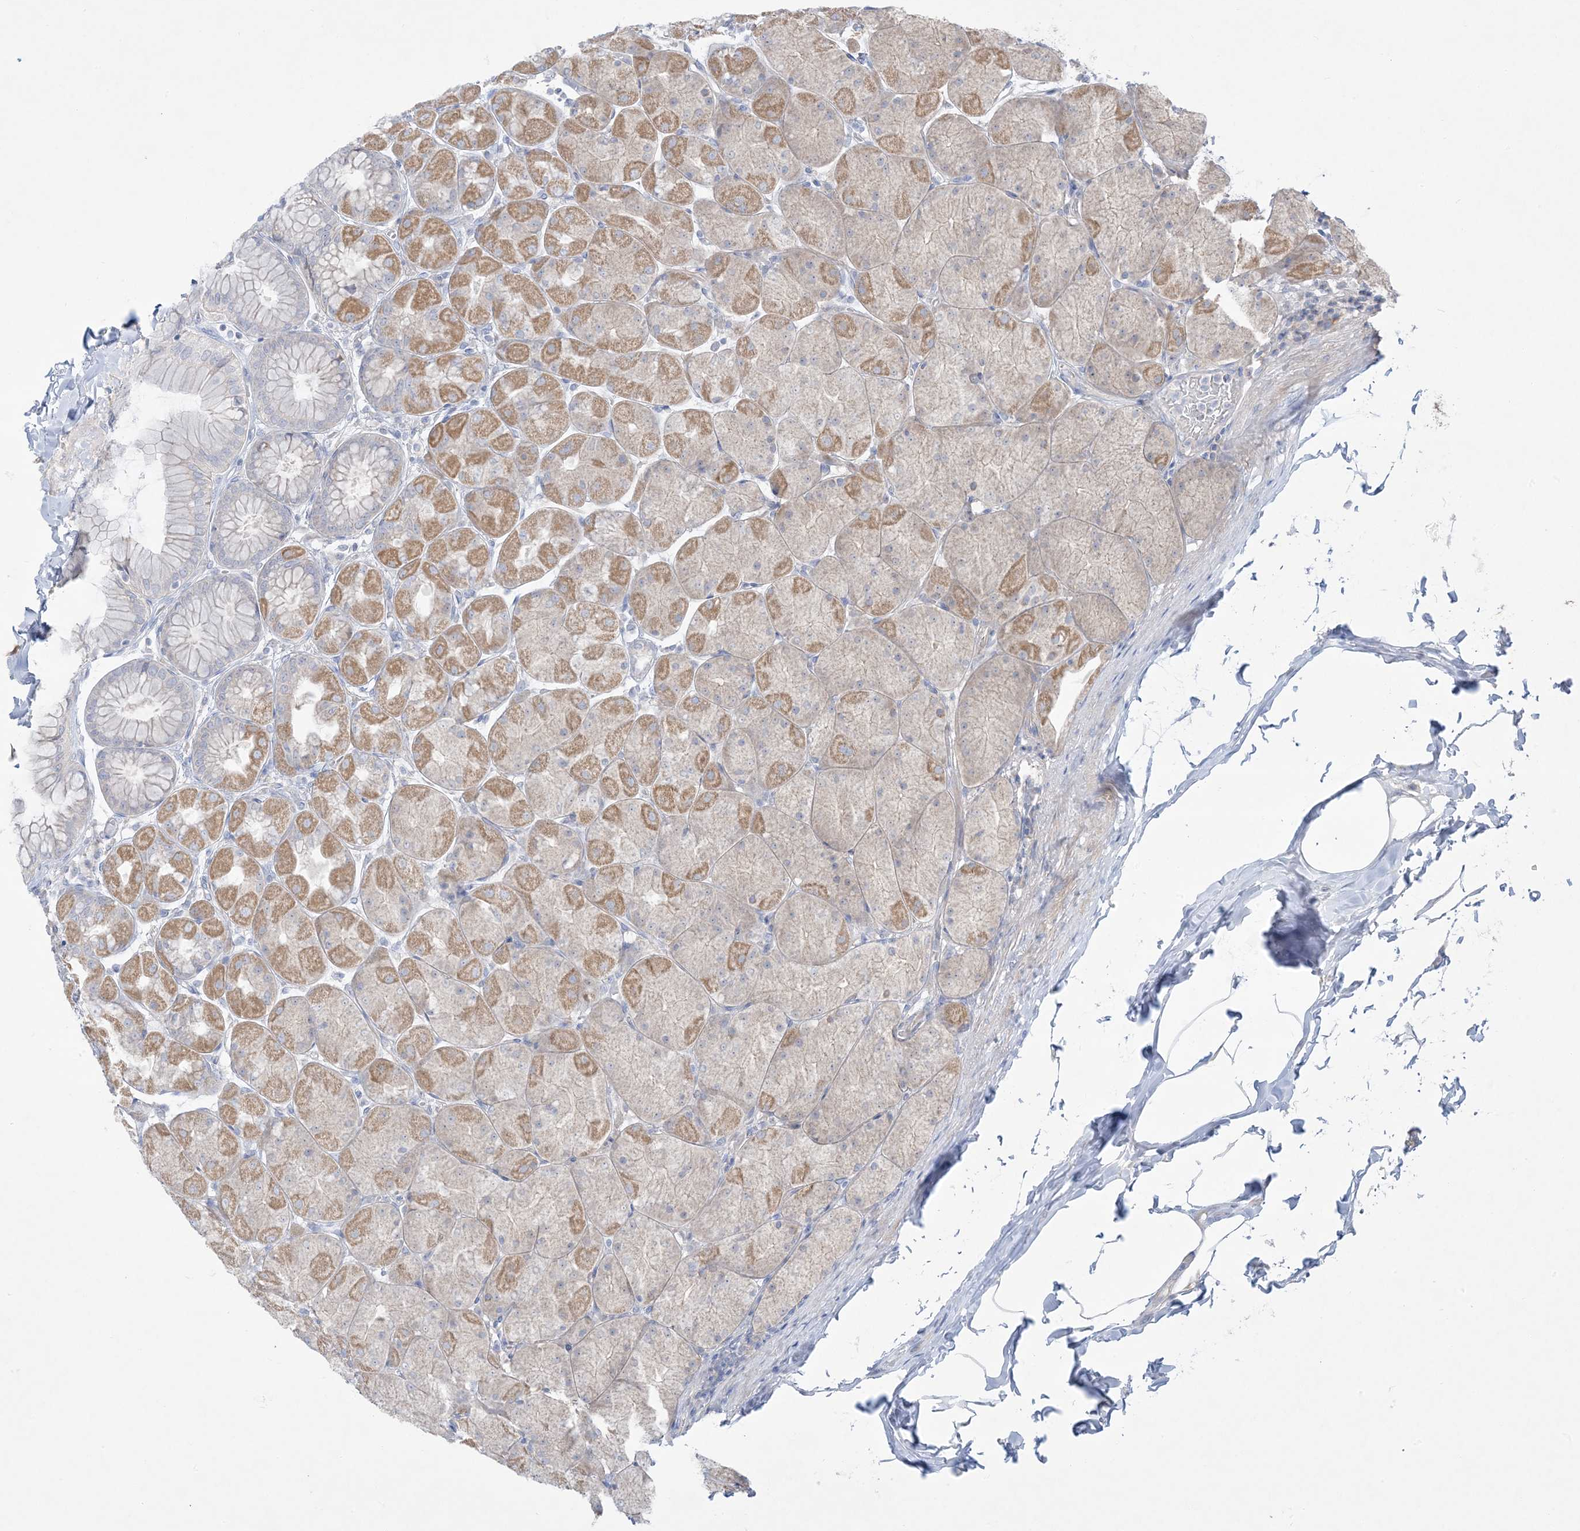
{"staining": {"intensity": "moderate", "quantity": "25%-75%", "location": "cytoplasmic/membranous"}, "tissue": "stomach", "cell_type": "Glandular cells", "image_type": "normal", "snomed": [{"axis": "morphology", "description": "Normal tissue, NOS"}, {"axis": "topography", "description": "Stomach, upper"}], "caption": "Immunohistochemical staining of benign human stomach shows medium levels of moderate cytoplasmic/membranous positivity in about 25%-75% of glandular cells.", "gene": "FAM184A", "patient": {"sex": "female", "age": 56}}